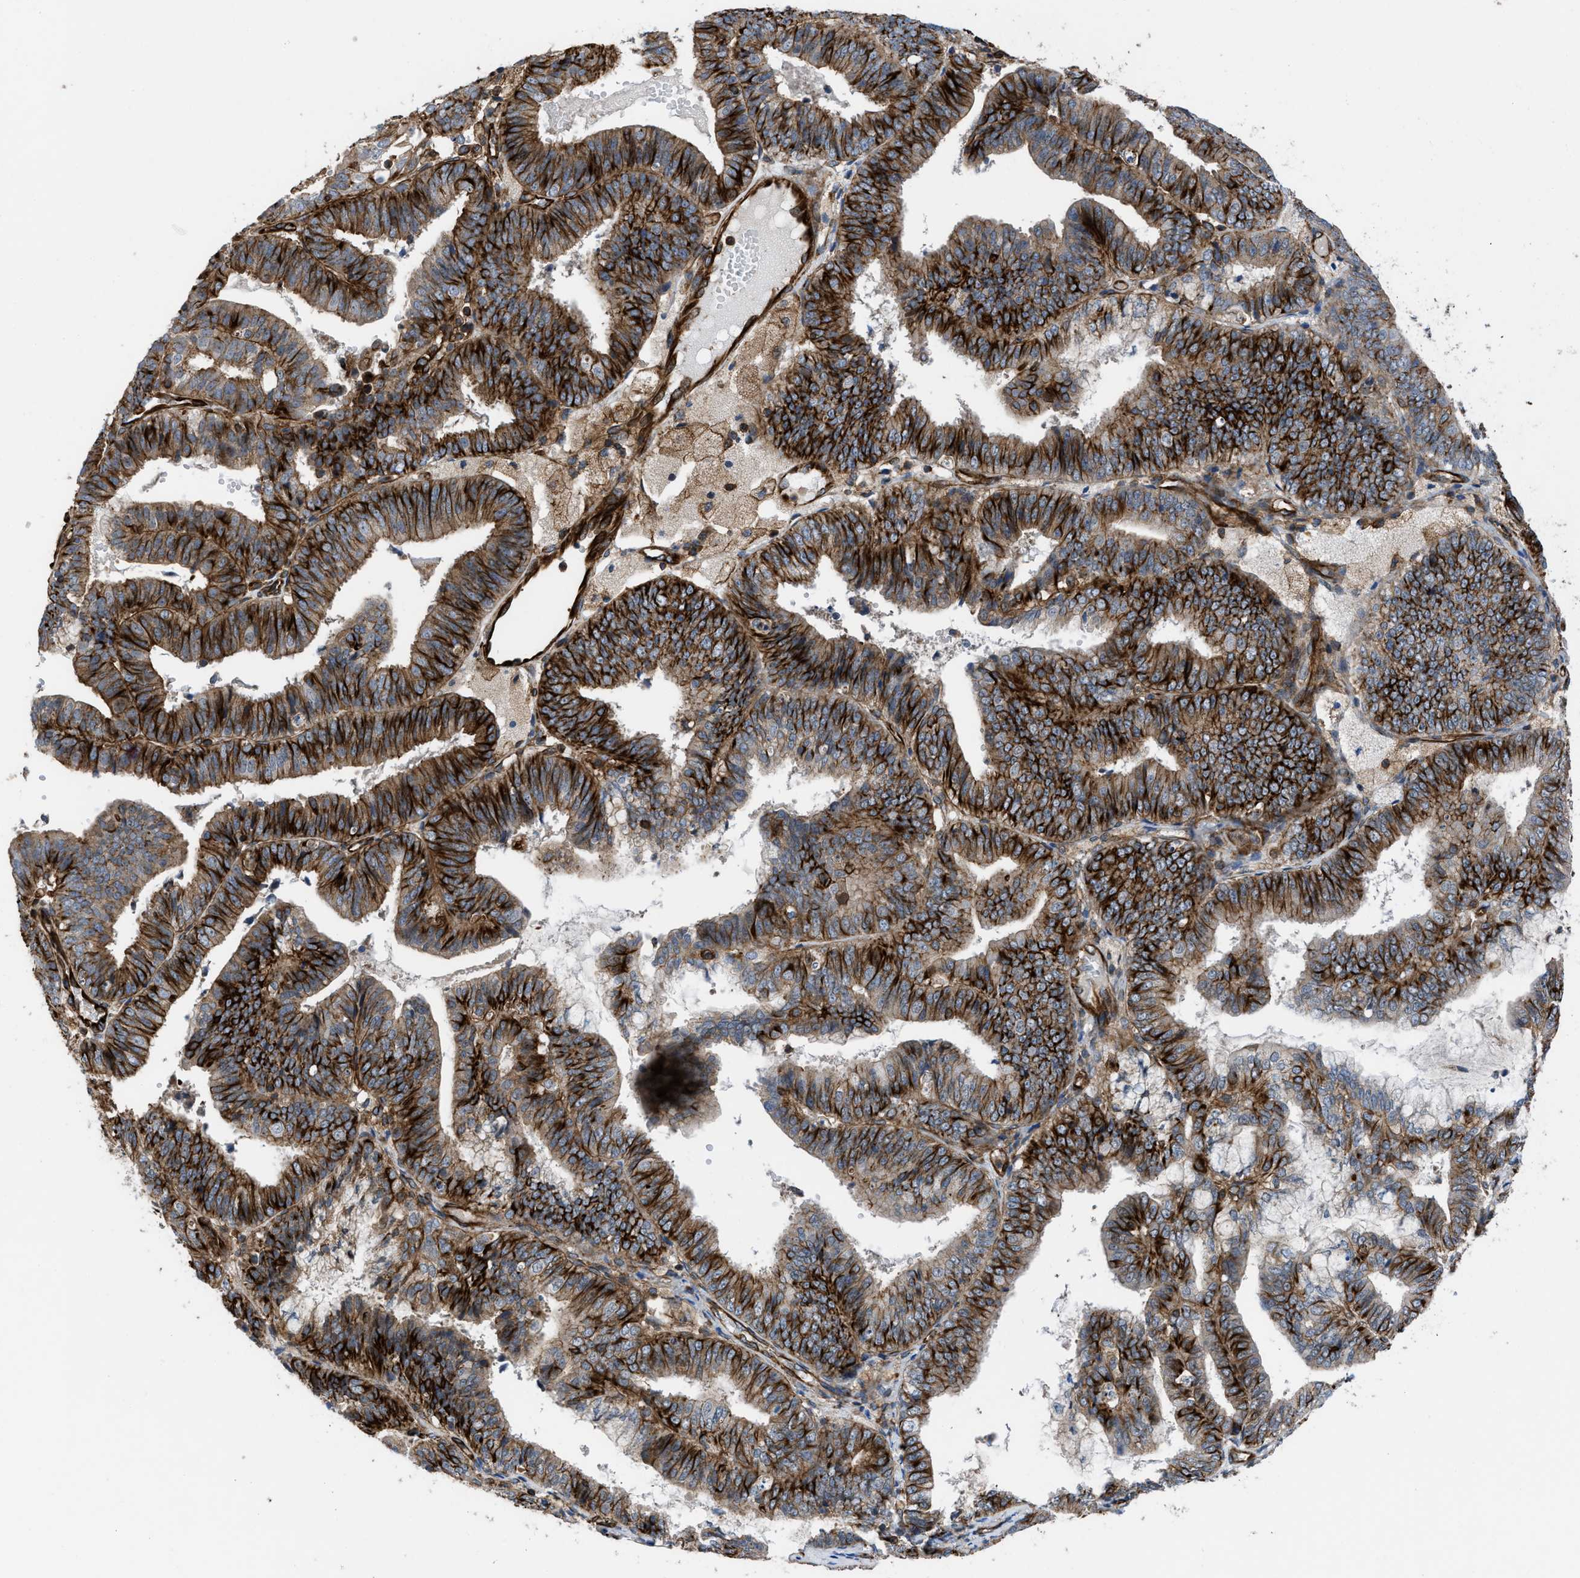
{"staining": {"intensity": "strong", "quantity": "25%-75%", "location": "cytoplasmic/membranous"}, "tissue": "endometrial cancer", "cell_type": "Tumor cells", "image_type": "cancer", "snomed": [{"axis": "morphology", "description": "Adenocarcinoma, NOS"}, {"axis": "topography", "description": "Endometrium"}], "caption": "This photomicrograph displays immunohistochemistry (IHC) staining of human endometrial cancer (adenocarcinoma), with high strong cytoplasmic/membranous staining in about 25%-75% of tumor cells.", "gene": "PTPRE", "patient": {"sex": "female", "age": 63}}